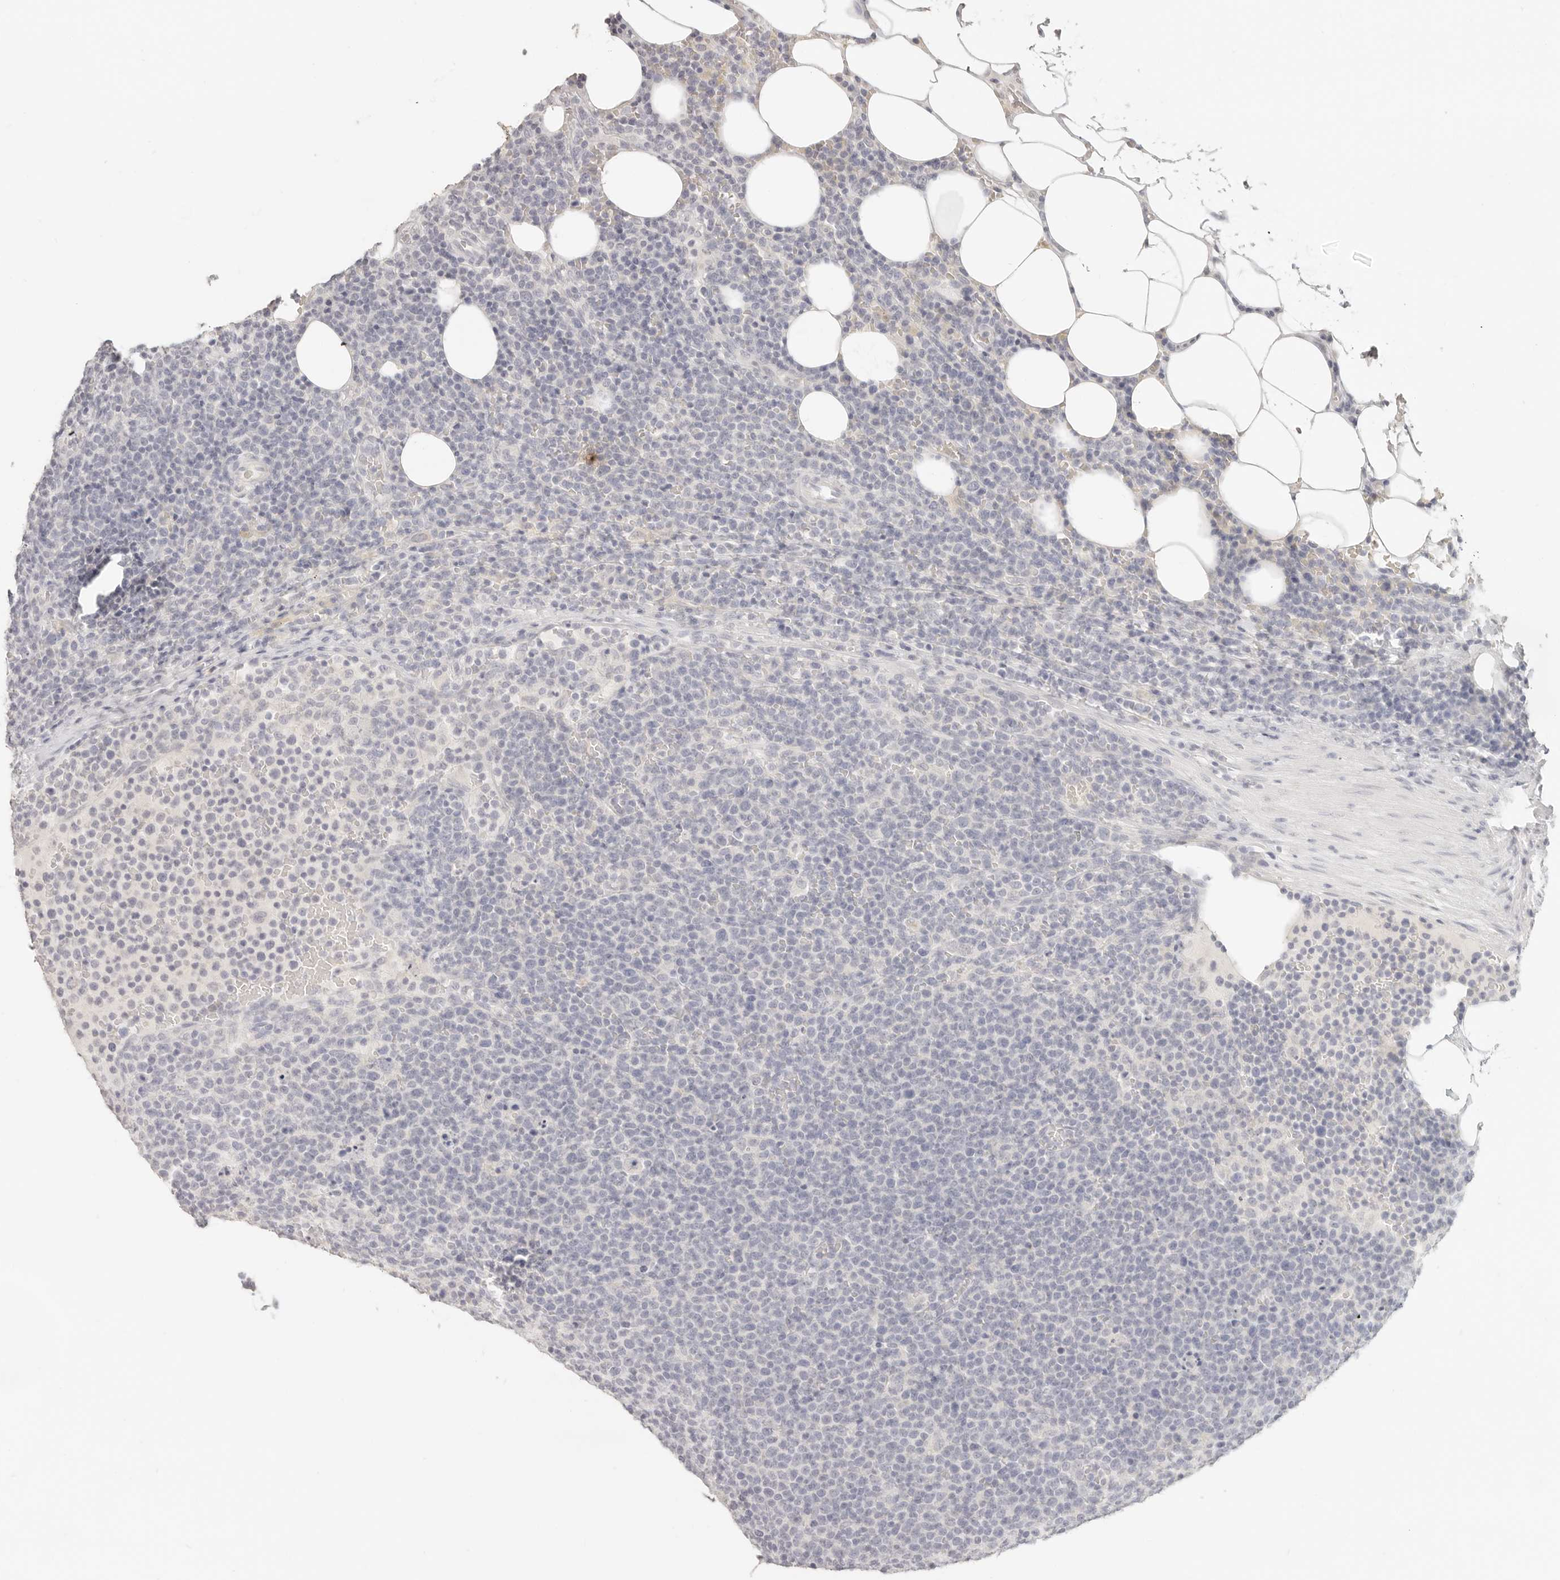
{"staining": {"intensity": "negative", "quantity": "none", "location": "none"}, "tissue": "lymphoma", "cell_type": "Tumor cells", "image_type": "cancer", "snomed": [{"axis": "morphology", "description": "Malignant lymphoma, non-Hodgkin's type, High grade"}, {"axis": "topography", "description": "Lymph node"}], "caption": "High magnification brightfield microscopy of high-grade malignant lymphoma, non-Hodgkin's type stained with DAB (brown) and counterstained with hematoxylin (blue): tumor cells show no significant positivity.", "gene": "EPCAM", "patient": {"sex": "male", "age": 61}}